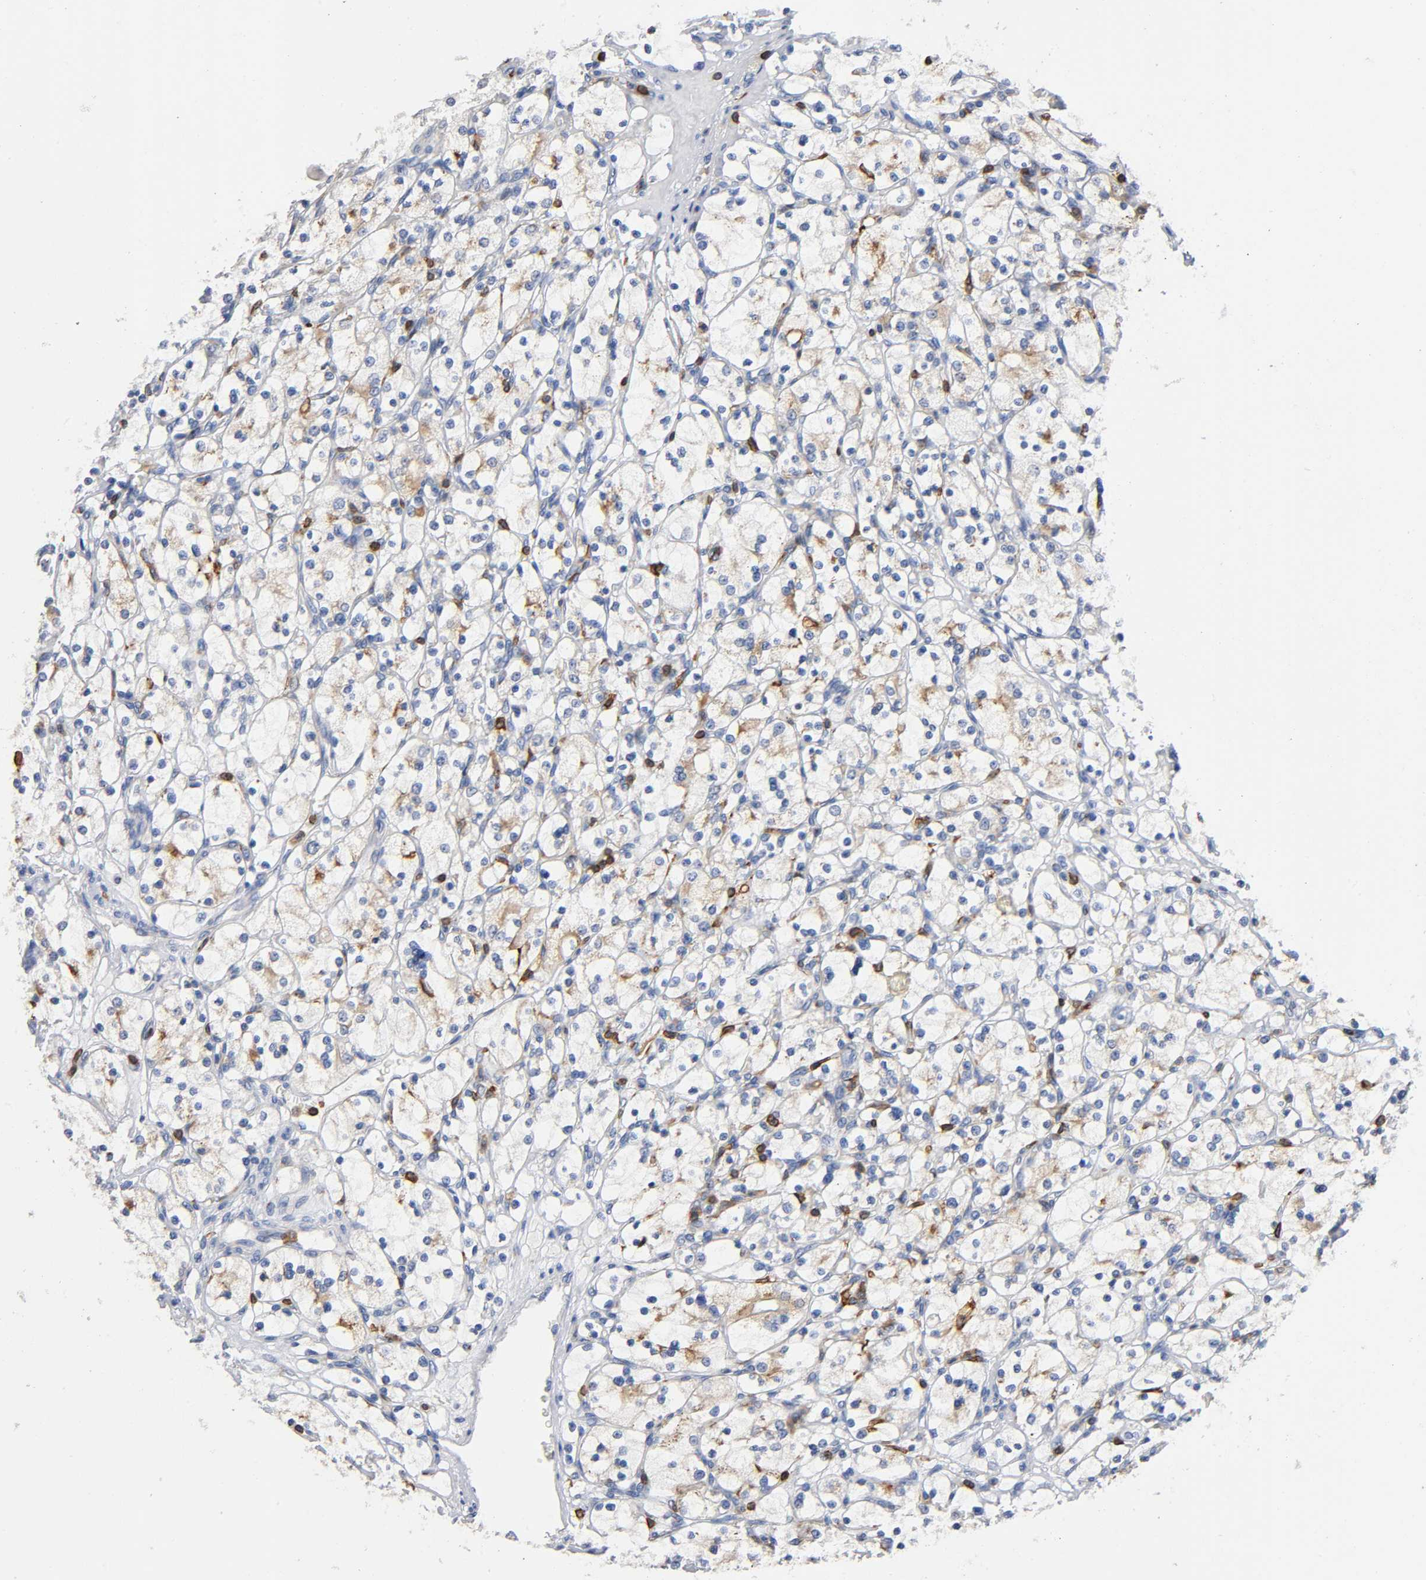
{"staining": {"intensity": "moderate", "quantity": "25%-75%", "location": "cytoplasmic/membranous"}, "tissue": "renal cancer", "cell_type": "Tumor cells", "image_type": "cancer", "snomed": [{"axis": "morphology", "description": "Adenocarcinoma, NOS"}, {"axis": "topography", "description": "Kidney"}], "caption": "An immunohistochemistry (IHC) photomicrograph of tumor tissue is shown. Protein staining in brown highlights moderate cytoplasmic/membranous positivity in renal cancer (adenocarcinoma) within tumor cells. The protein is shown in brown color, while the nuclei are stained blue.", "gene": "CAPN10", "patient": {"sex": "female", "age": 83}}